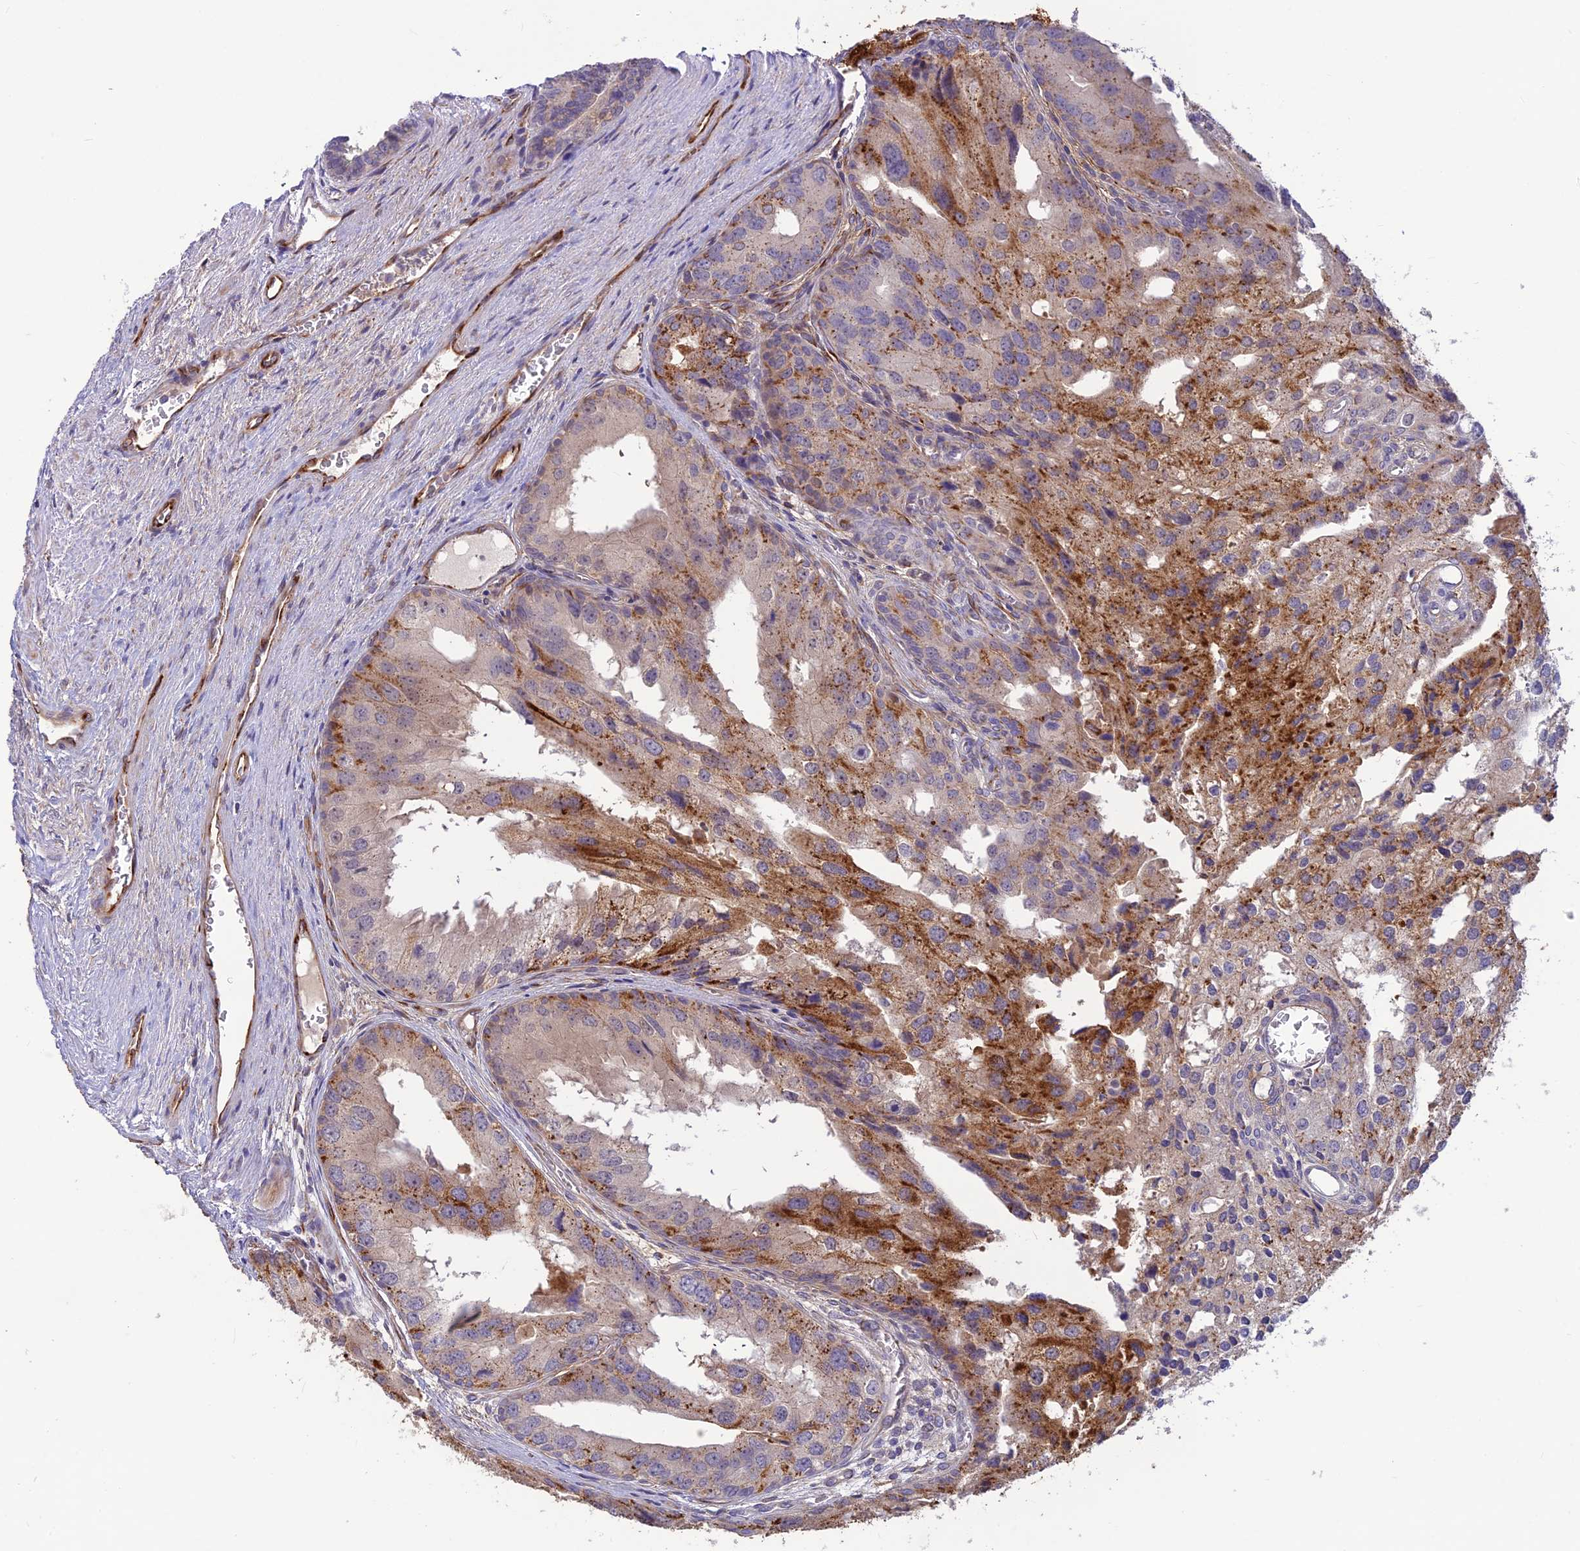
{"staining": {"intensity": "moderate", "quantity": "<25%", "location": "cytoplasmic/membranous"}, "tissue": "prostate cancer", "cell_type": "Tumor cells", "image_type": "cancer", "snomed": [{"axis": "morphology", "description": "Adenocarcinoma, High grade"}, {"axis": "topography", "description": "Prostate"}], "caption": "Immunohistochemistry (IHC) (DAB (3,3'-diaminobenzidine)) staining of human prostate cancer (adenocarcinoma (high-grade)) demonstrates moderate cytoplasmic/membranous protein staining in approximately <25% of tumor cells.", "gene": "ST8SIA5", "patient": {"sex": "male", "age": 62}}